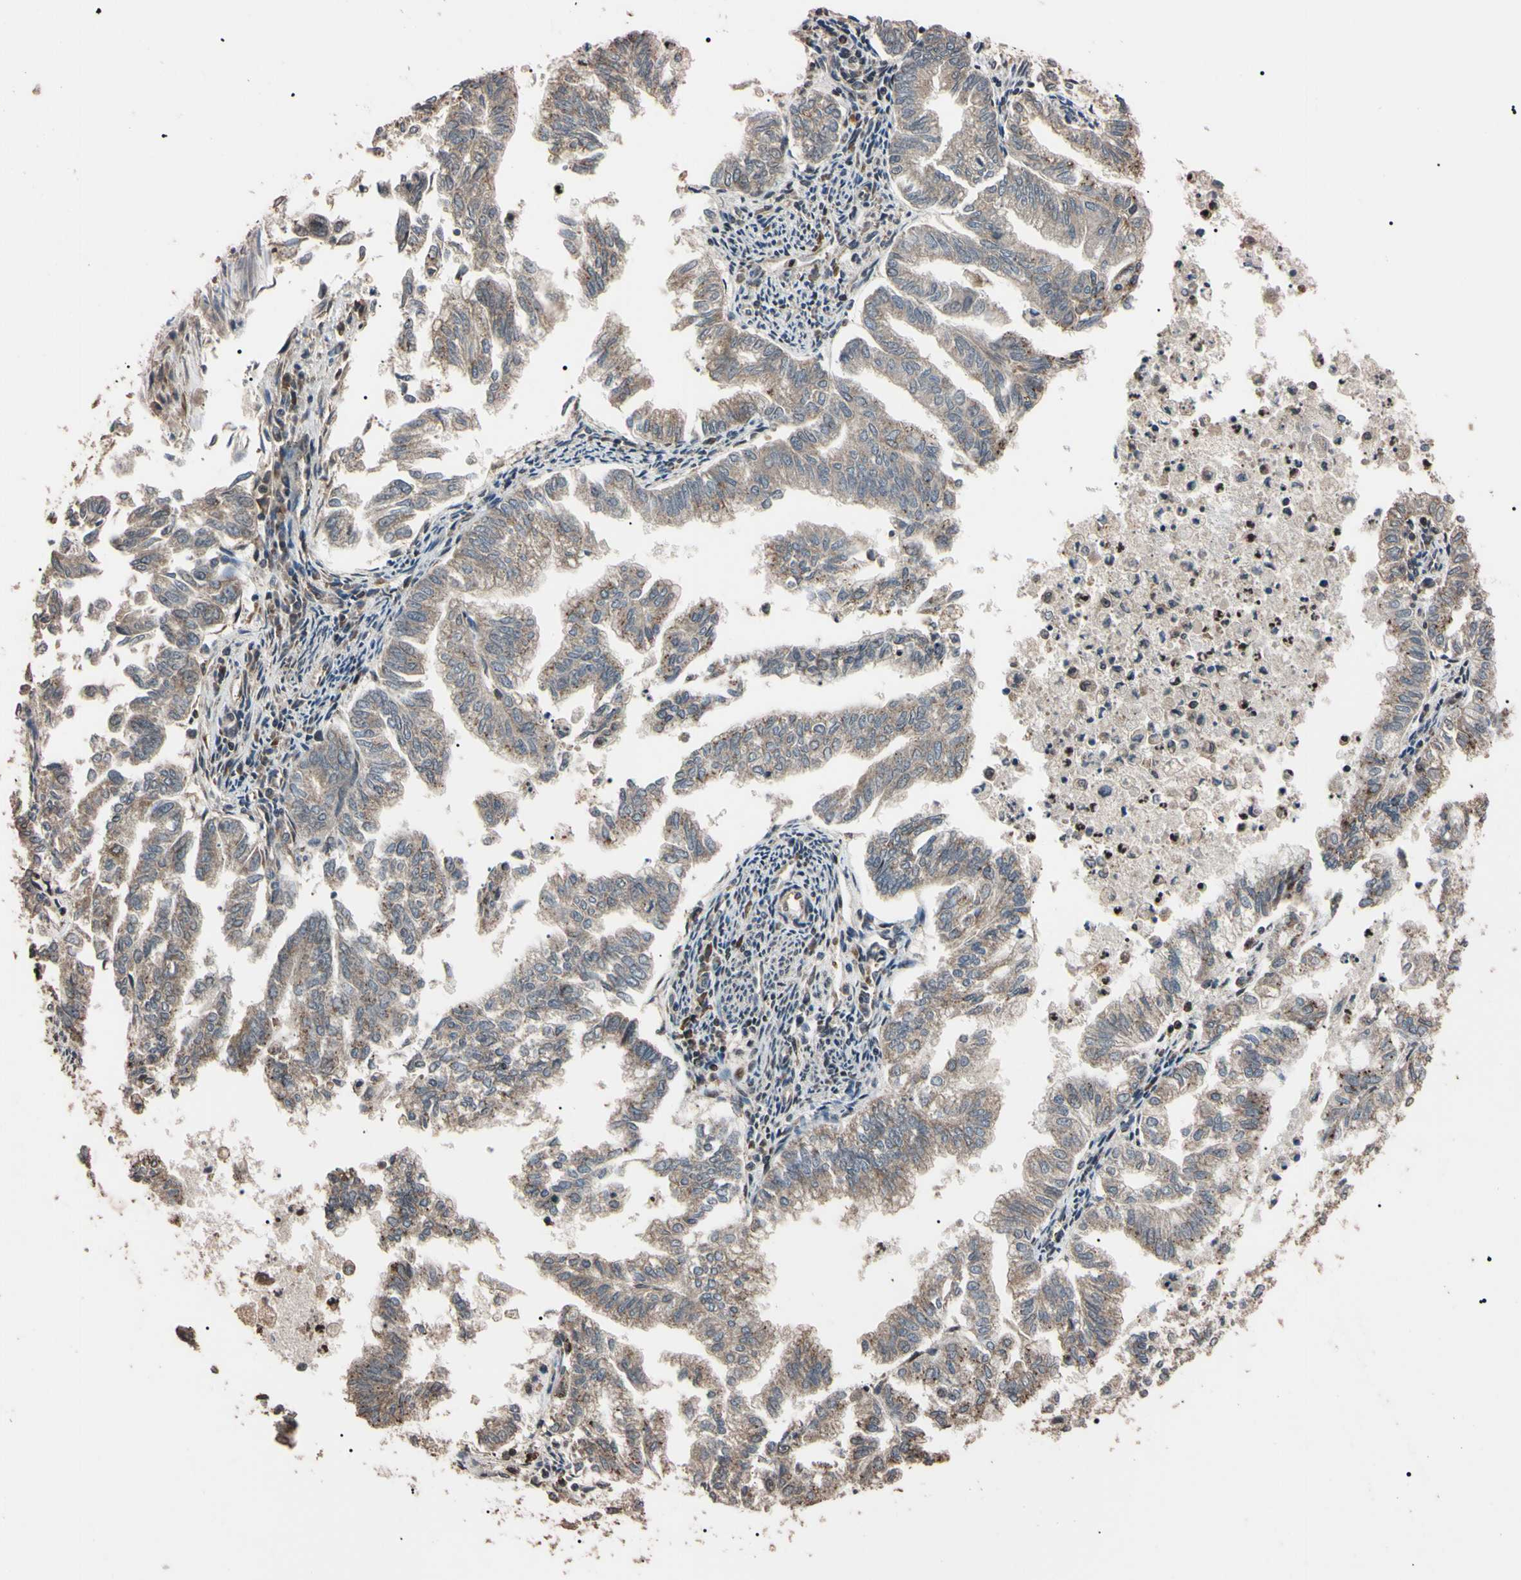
{"staining": {"intensity": "weak", "quantity": "25%-75%", "location": "cytoplasmic/membranous"}, "tissue": "endometrial cancer", "cell_type": "Tumor cells", "image_type": "cancer", "snomed": [{"axis": "morphology", "description": "Necrosis, NOS"}, {"axis": "morphology", "description": "Adenocarcinoma, NOS"}, {"axis": "topography", "description": "Endometrium"}], "caption": "Immunohistochemistry photomicrograph of endometrial adenocarcinoma stained for a protein (brown), which reveals low levels of weak cytoplasmic/membranous positivity in approximately 25%-75% of tumor cells.", "gene": "TNFRSF1A", "patient": {"sex": "female", "age": 79}}